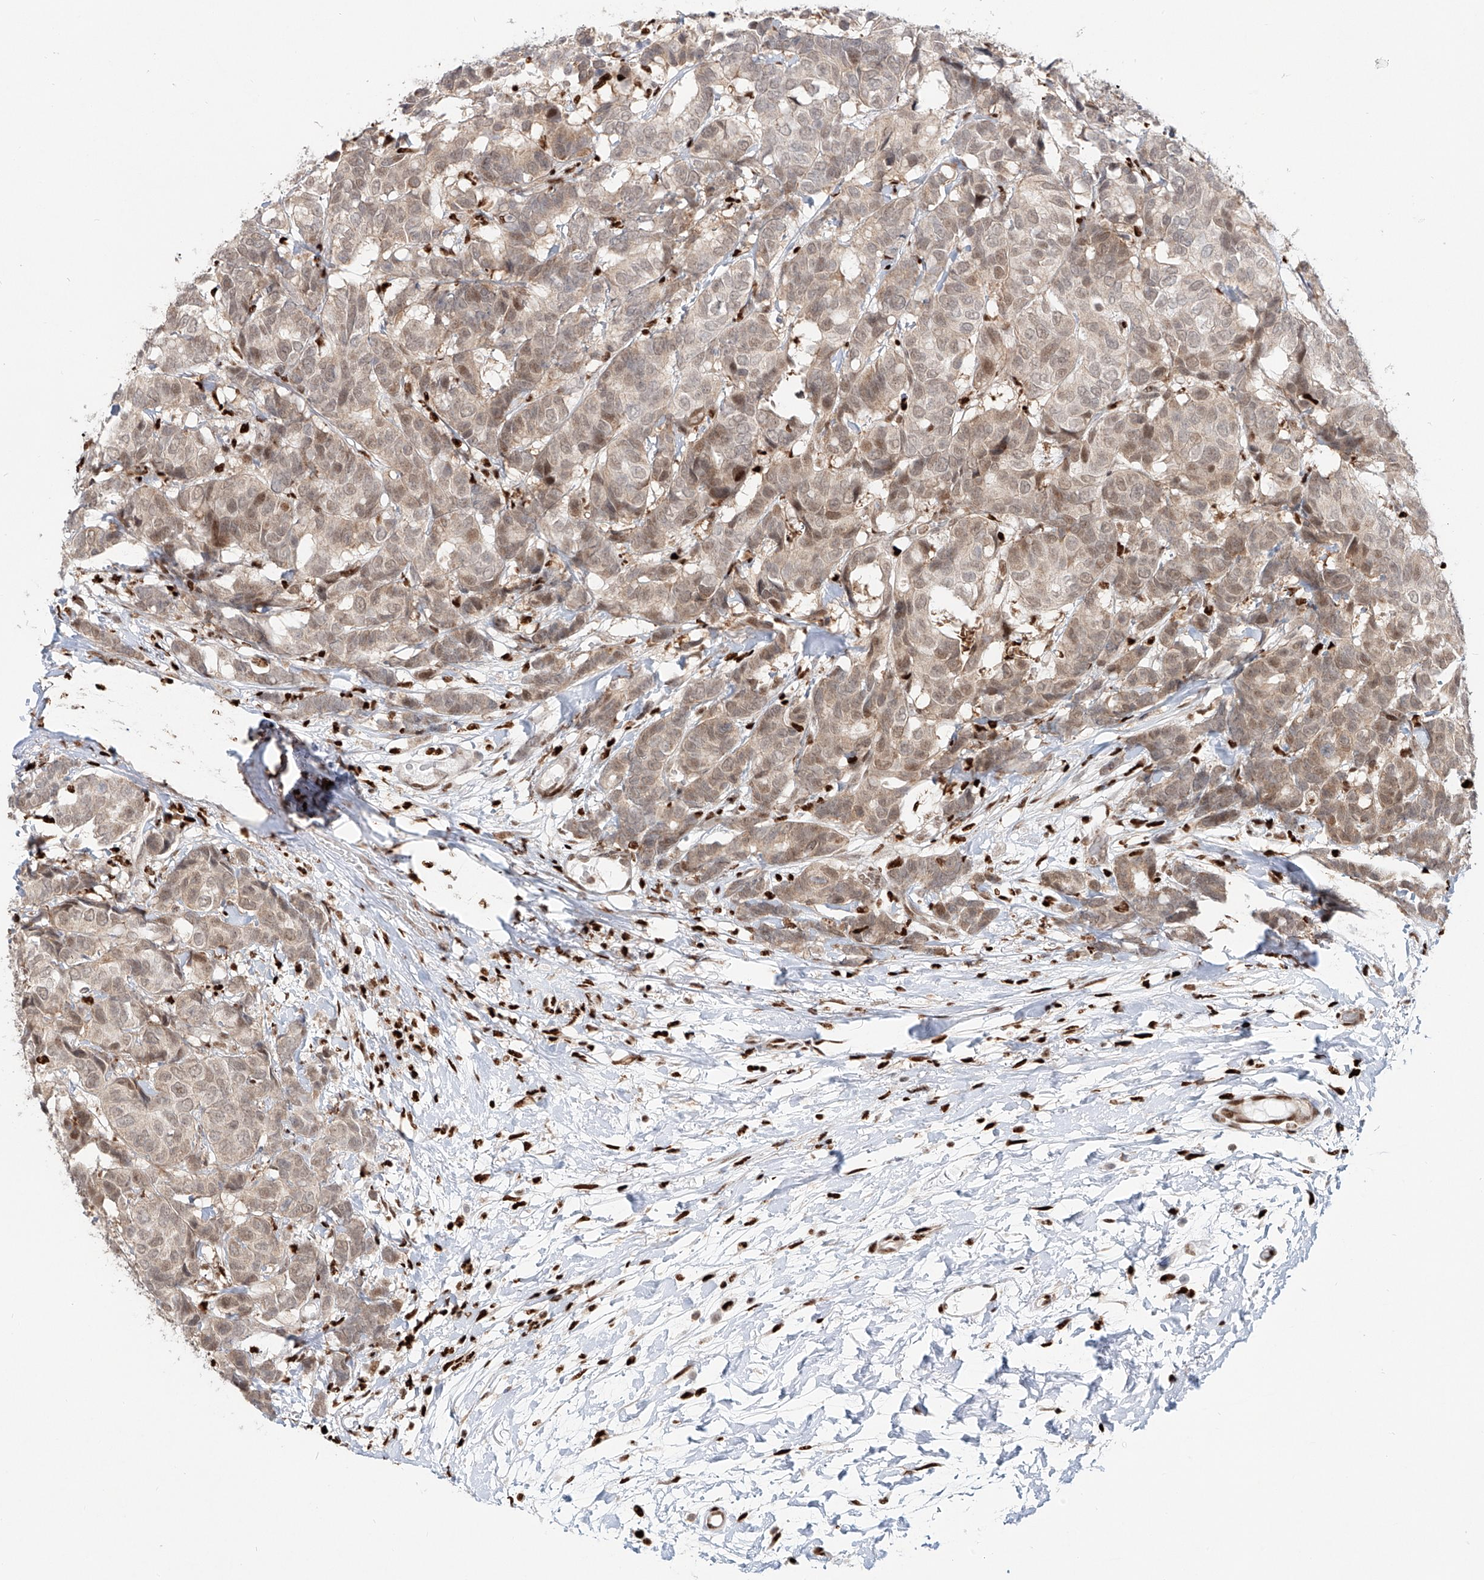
{"staining": {"intensity": "weak", "quantity": "25%-75%", "location": "cytoplasmic/membranous,nuclear"}, "tissue": "breast cancer", "cell_type": "Tumor cells", "image_type": "cancer", "snomed": [{"axis": "morphology", "description": "Duct carcinoma"}, {"axis": "topography", "description": "Breast"}], "caption": "DAB immunohistochemical staining of breast infiltrating ductal carcinoma exhibits weak cytoplasmic/membranous and nuclear protein staining in about 25%-75% of tumor cells.", "gene": "DZIP1L", "patient": {"sex": "female", "age": 87}}